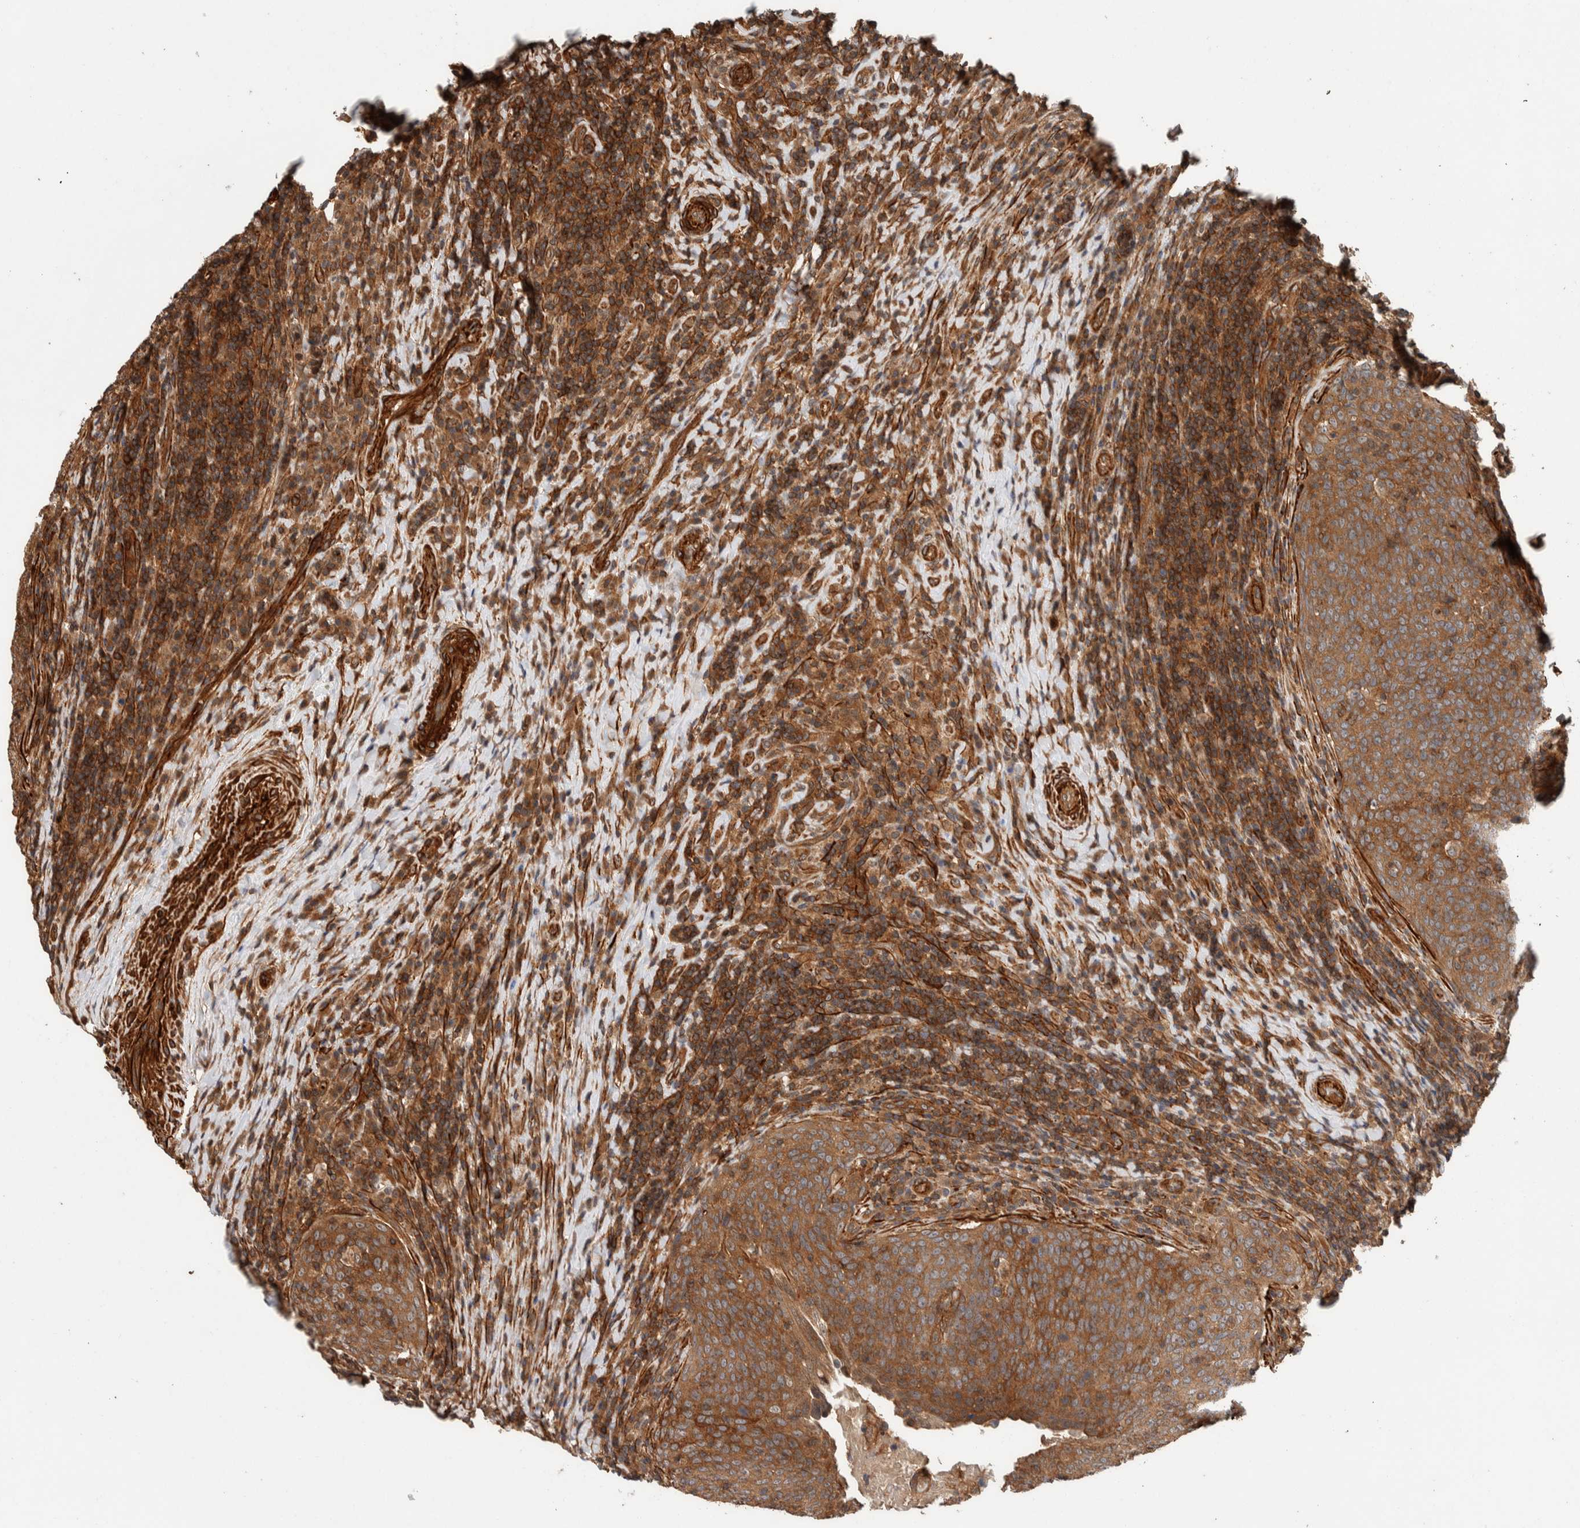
{"staining": {"intensity": "moderate", "quantity": ">75%", "location": "cytoplasmic/membranous"}, "tissue": "head and neck cancer", "cell_type": "Tumor cells", "image_type": "cancer", "snomed": [{"axis": "morphology", "description": "Squamous cell carcinoma, NOS"}, {"axis": "morphology", "description": "Squamous cell carcinoma, metastatic, NOS"}, {"axis": "topography", "description": "Lymph node"}, {"axis": "topography", "description": "Head-Neck"}], "caption": "Tumor cells exhibit medium levels of moderate cytoplasmic/membranous positivity in approximately >75% of cells in human head and neck cancer (metastatic squamous cell carcinoma). (DAB IHC with brightfield microscopy, high magnification).", "gene": "SYNRG", "patient": {"sex": "male", "age": 62}}